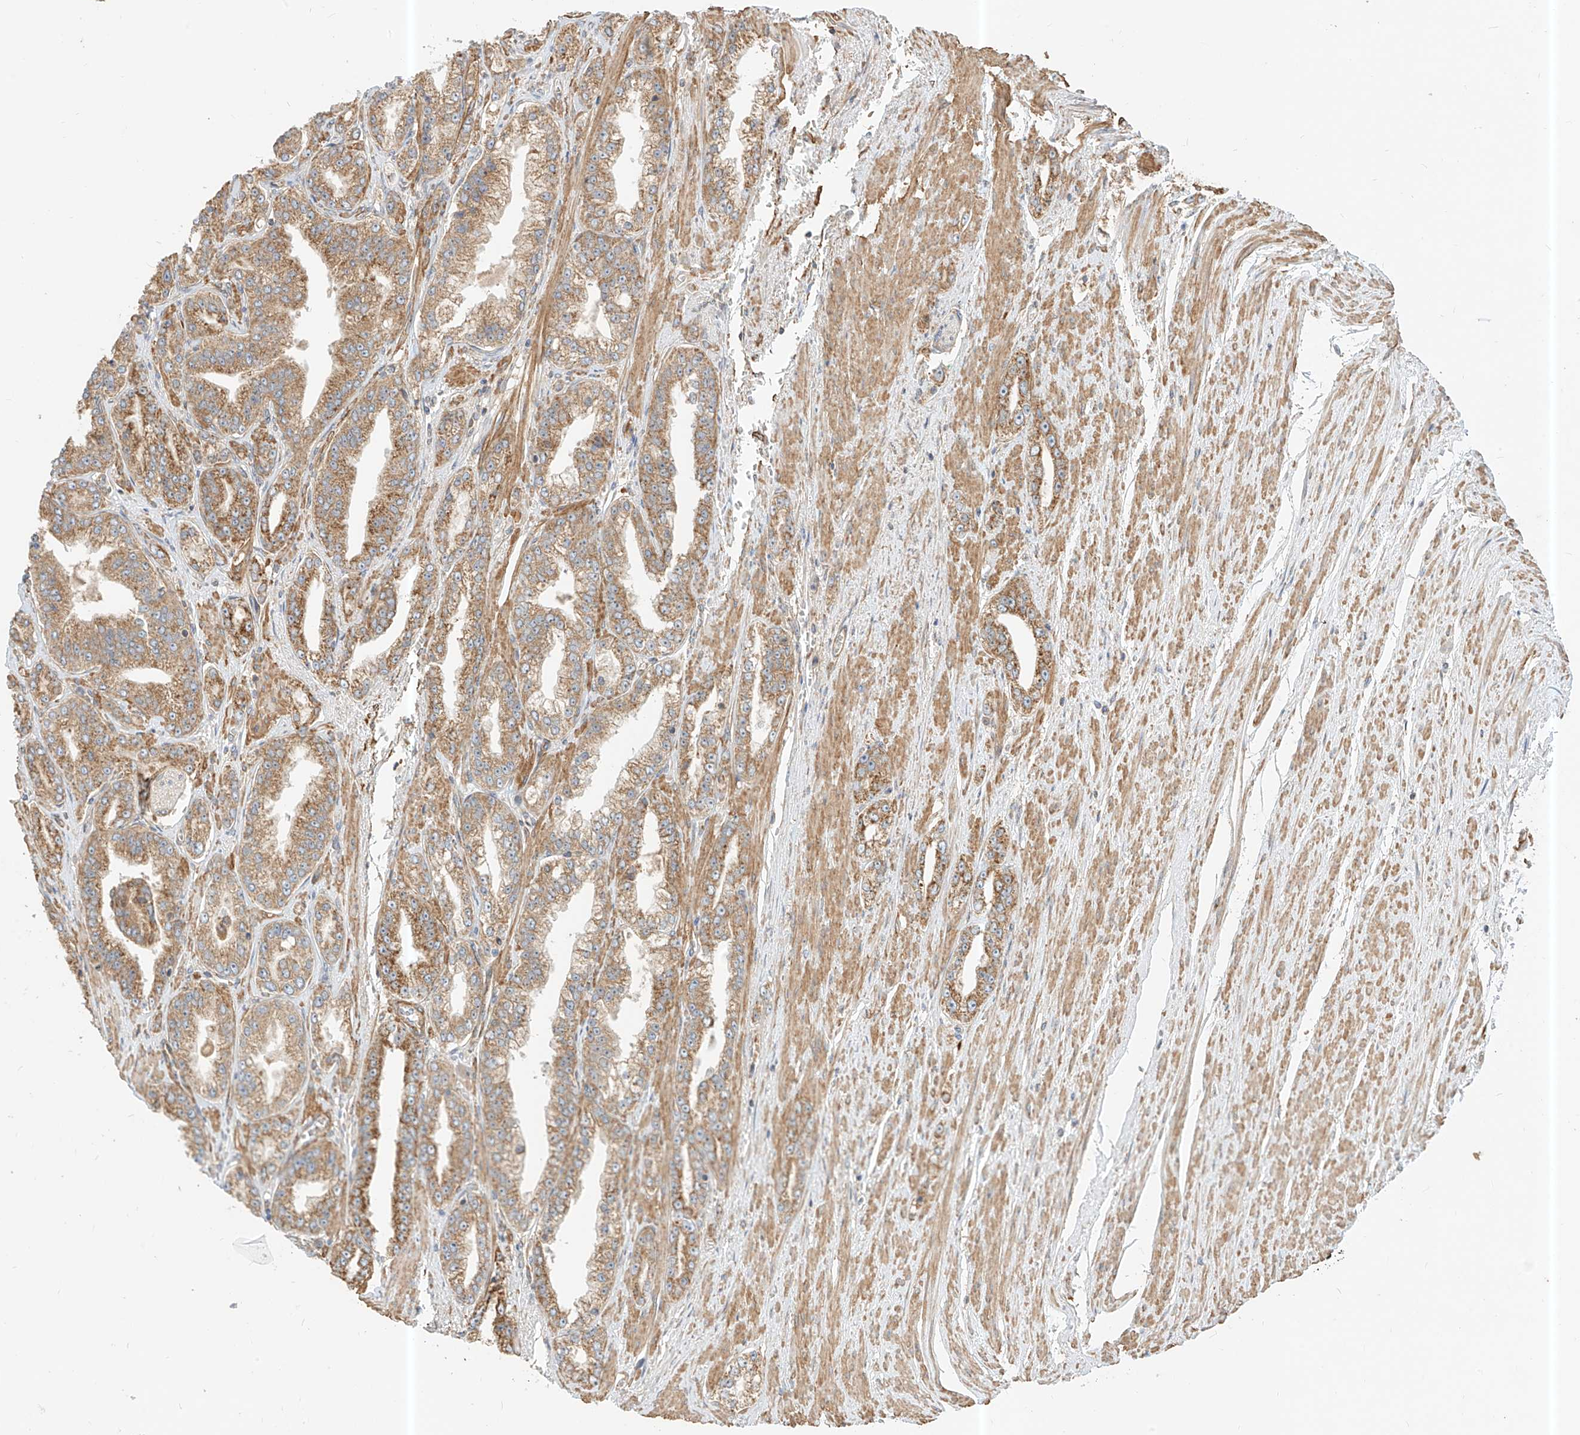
{"staining": {"intensity": "moderate", "quantity": ">75%", "location": "cytoplasmic/membranous"}, "tissue": "prostate cancer", "cell_type": "Tumor cells", "image_type": "cancer", "snomed": [{"axis": "morphology", "description": "Adenocarcinoma, High grade"}, {"axis": "topography", "description": "Prostate"}], "caption": "Approximately >75% of tumor cells in human prostate cancer display moderate cytoplasmic/membranous protein staining as visualized by brown immunohistochemical staining.", "gene": "PLCL1", "patient": {"sex": "male", "age": 71}}